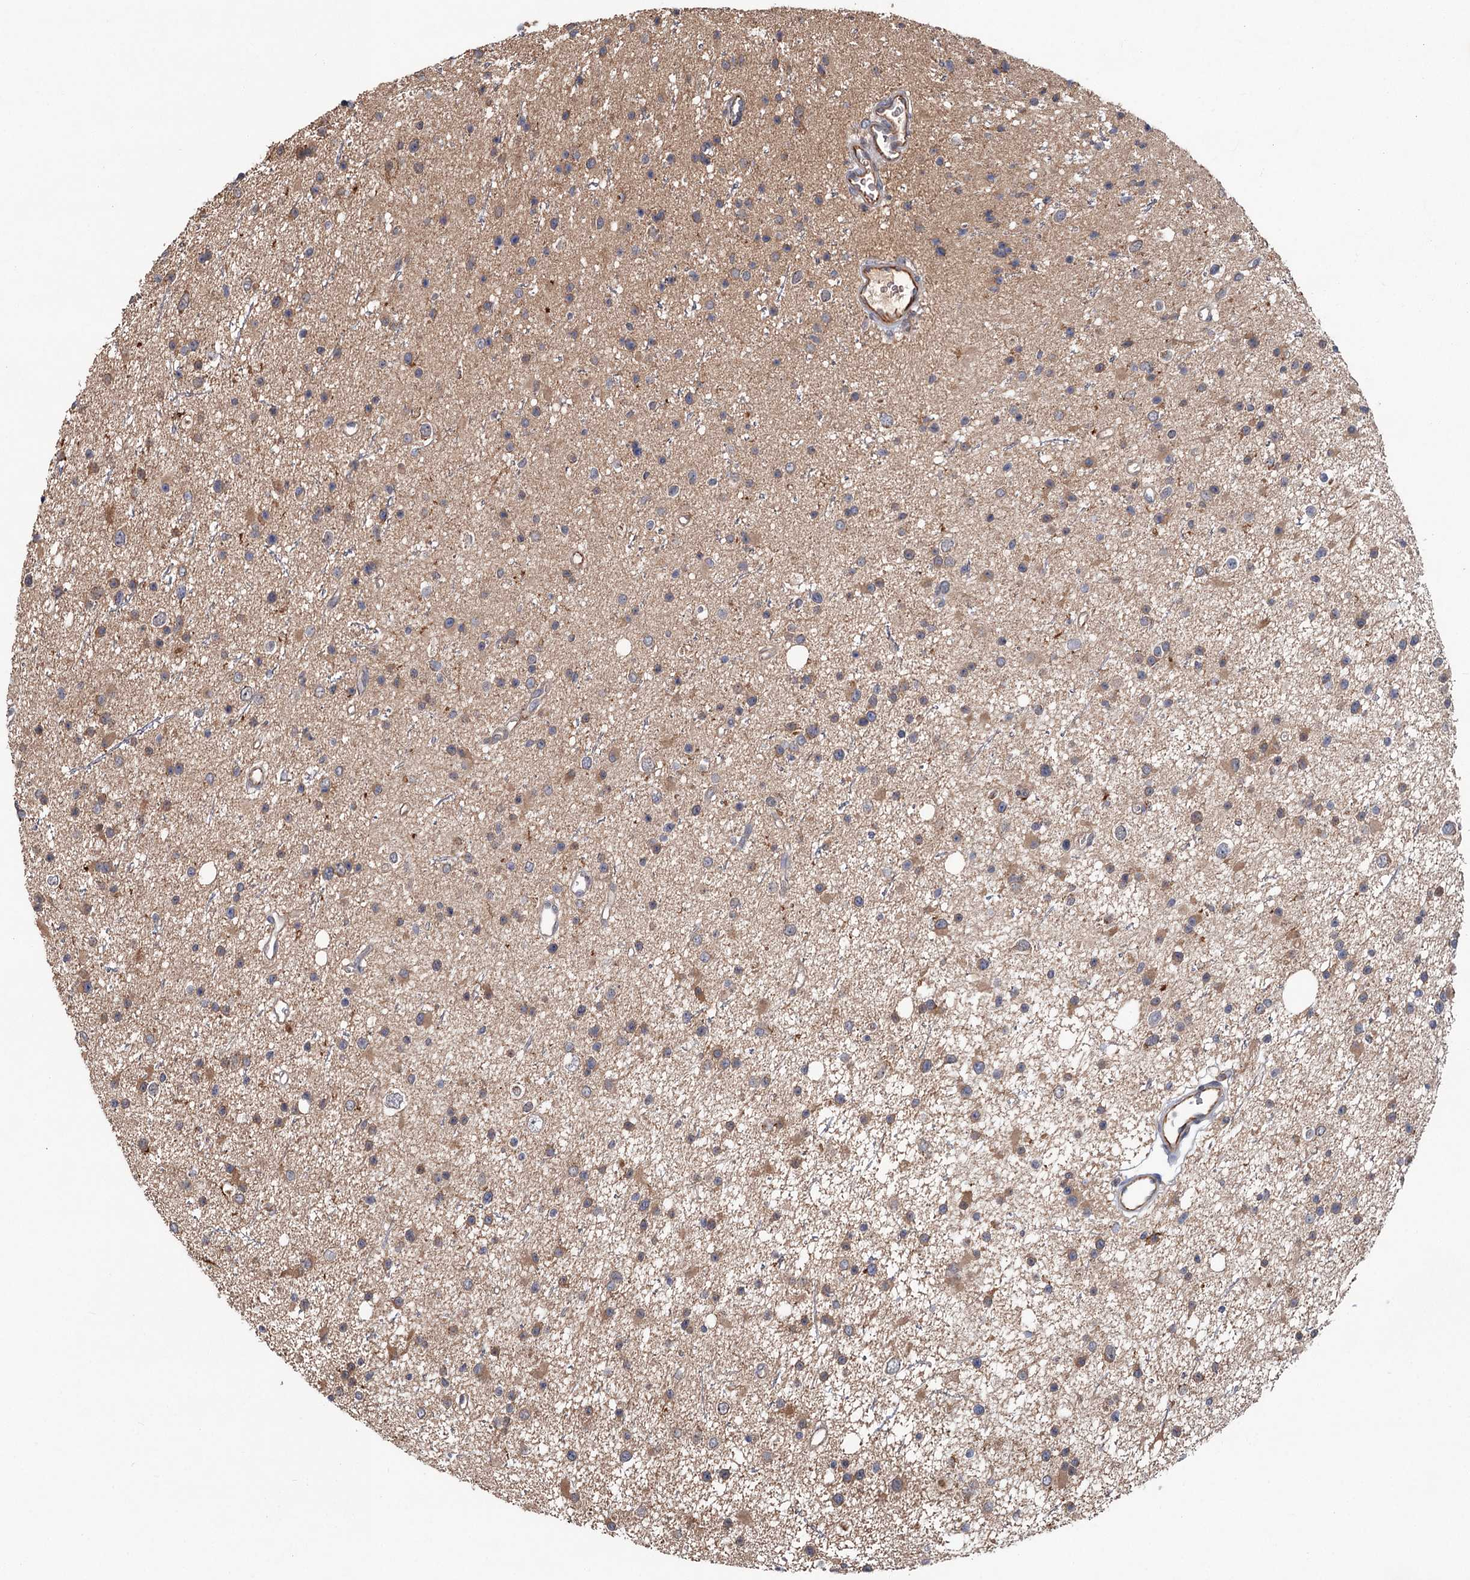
{"staining": {"intensity": "moderate", "quantity": "25%-75%", "location": "cytoplasmic/membranous"}, "tissue": "glioma", "cell_type": "Tumor cells", "image_type": "cancer", "snomed": [{"axis": "morphology", "description": "Glioma, malignant, Low grade"}, {"axis": "topography", "description": "Cerebral cortex"}], "caption": "A photomicrograph of glioma stained for a protein reveals moderate cytoplasmic/membranous brown staining in tumor cells. Nuclei are stained in blue.", "gene": "MTRR", "patient": {"sex": "female", "age": 39}}